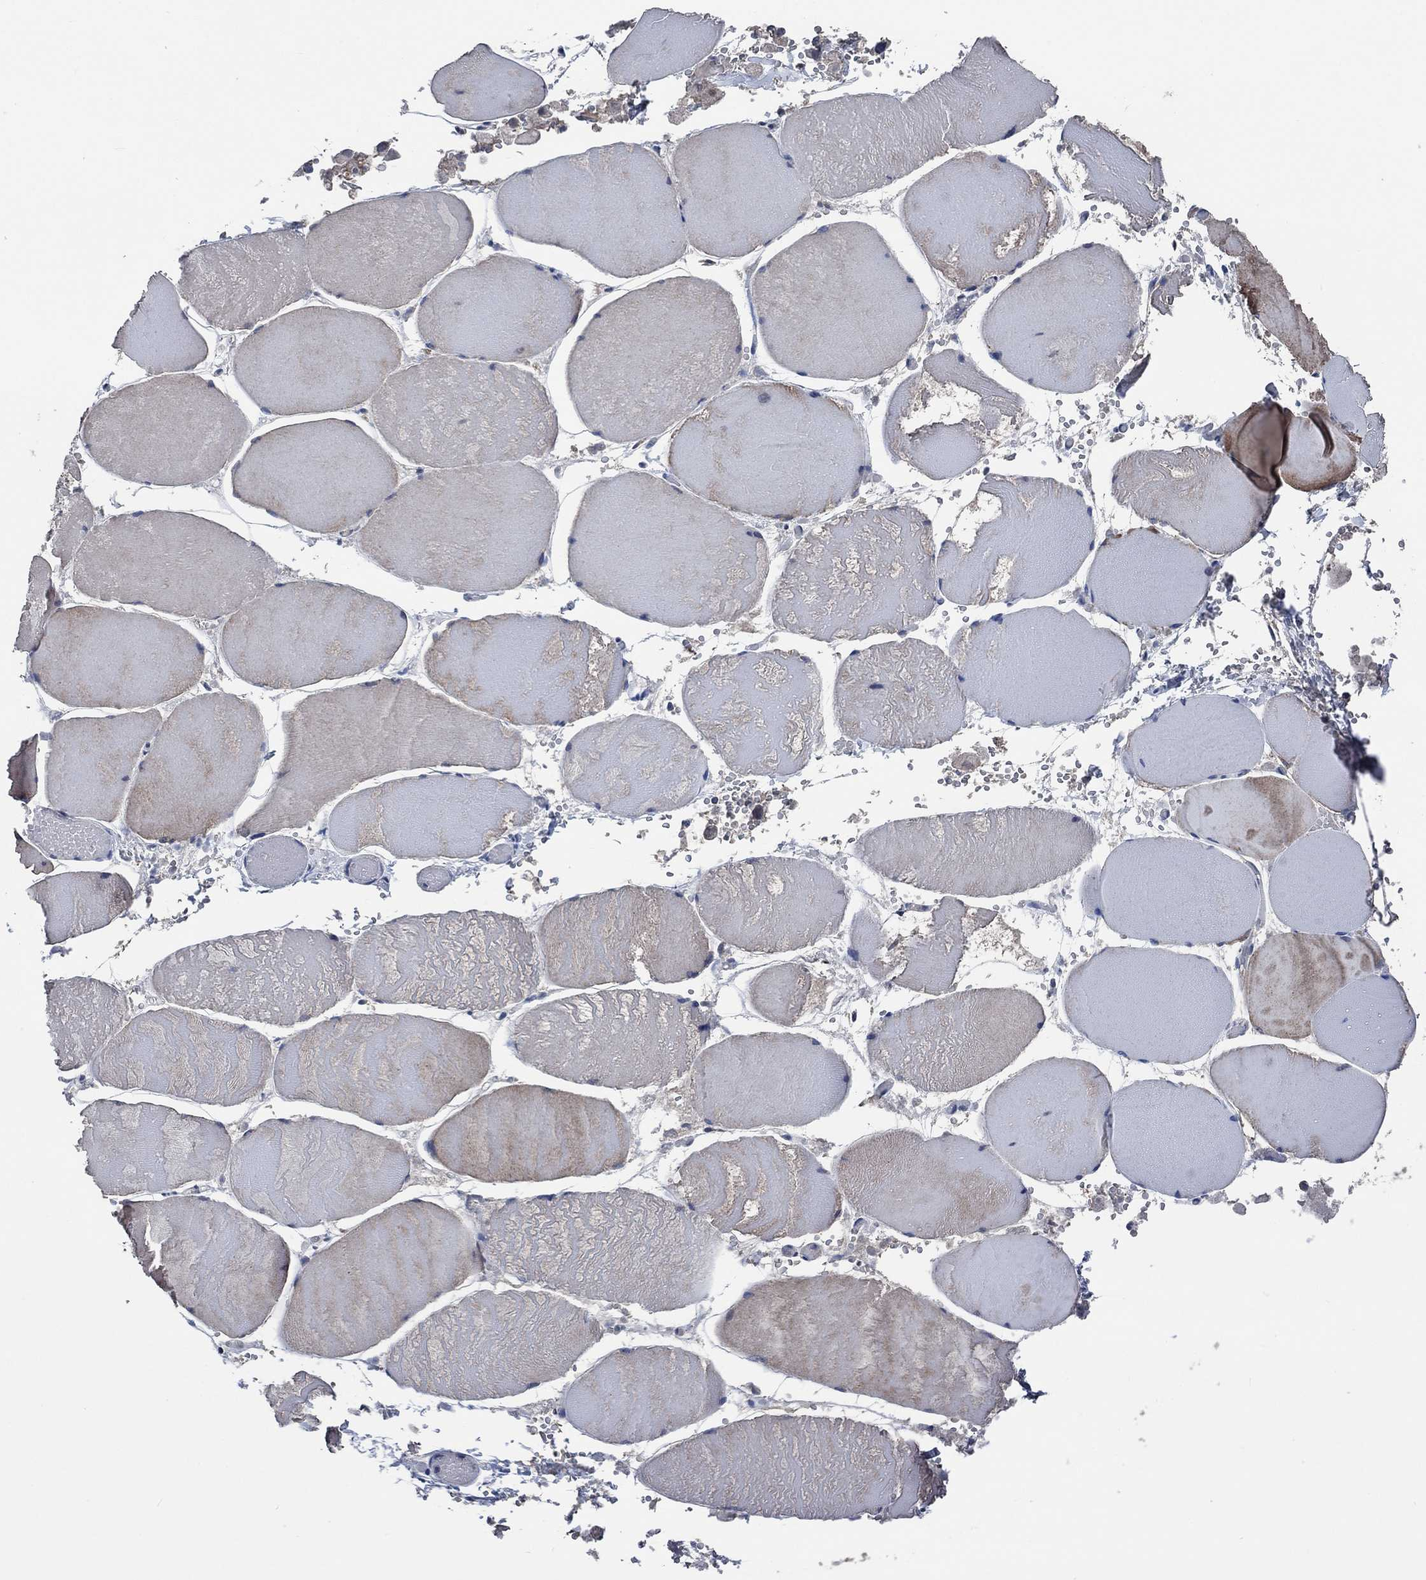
{"staining": {"intensity": "strong", "quantity": "<25%", "location": "cytoplasmic/membranous"}, "tissue": "skeletal muscle", "cell_type": "Myocytes", "image_type": "normal", "snomed": [{"axis": "morphology", "description": "Normal tissue, NOS"}, {"axis": "morphology", "description": "Malignant melanoma, Metastatic site"}, {"axis": "topography", "description": "Skeletal muscle"}], "caption": "IHC of unremarkable skeletal muscle displays medium levels of strong cytoplasmic/membranous expression in about <25% of myocytes.", "gene": "OBSCN", "patient": {"sex": "male", "age": 50}}